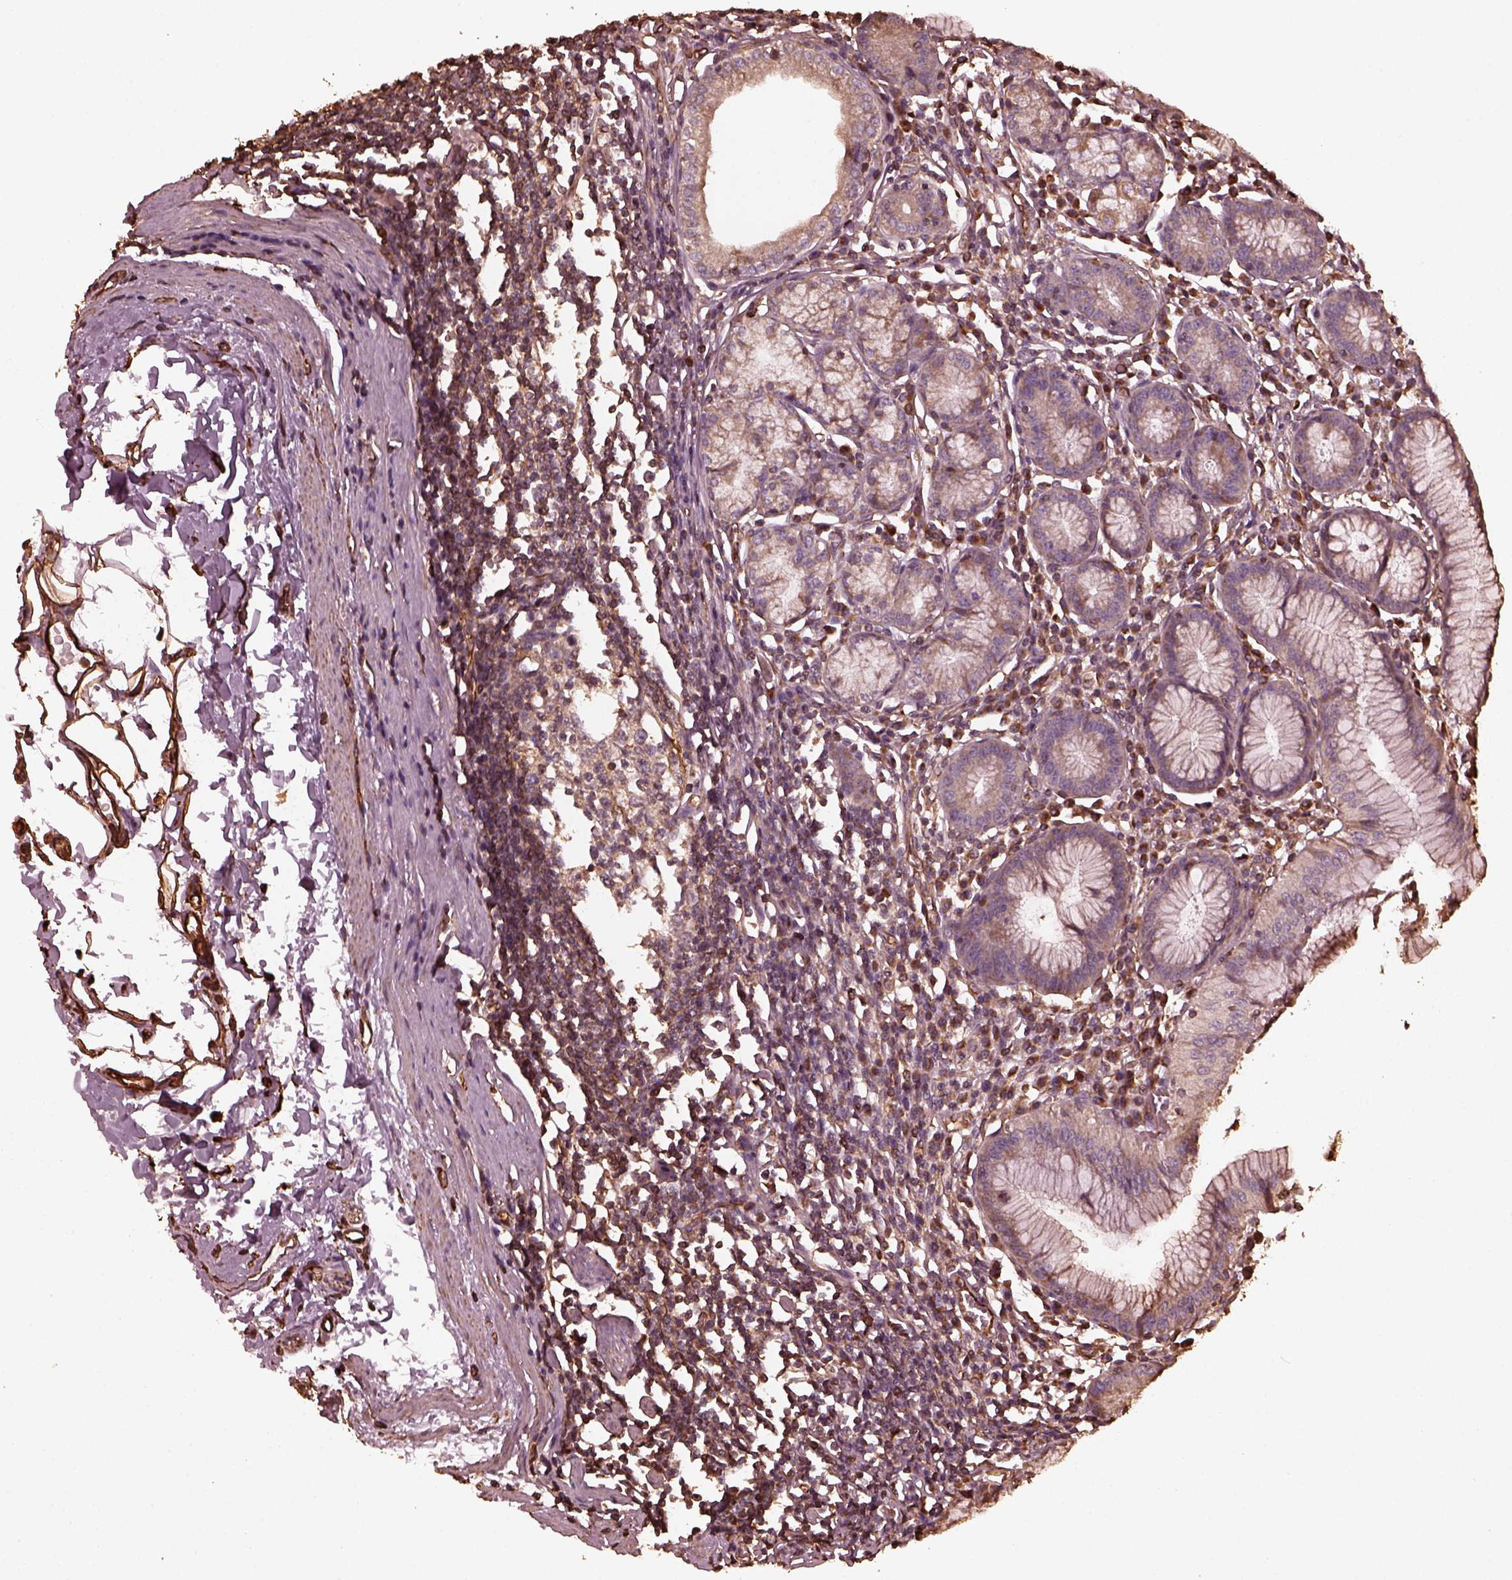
{"staining": {"intensity": "moderate", "quantity": "25%-75%", "location": "cytoplasmic/membranous"}, "tissue": "stomach", "cell_type": "Glandular cells", "image_type": "normal", "snomed": [{"axis": "morphology", "description": "Normal tissue, NOS"}, {"axis": "topography", "description": "Stomach"}], "caption": "Stomach was stained to show a protein in brown. There is medium levels of moderate cytoplasmic/membranous positivity in approximately 25%-75% of glandular cells.", "gene": "GTPBP1", "patient": {"sex": "male", "age": 55}}